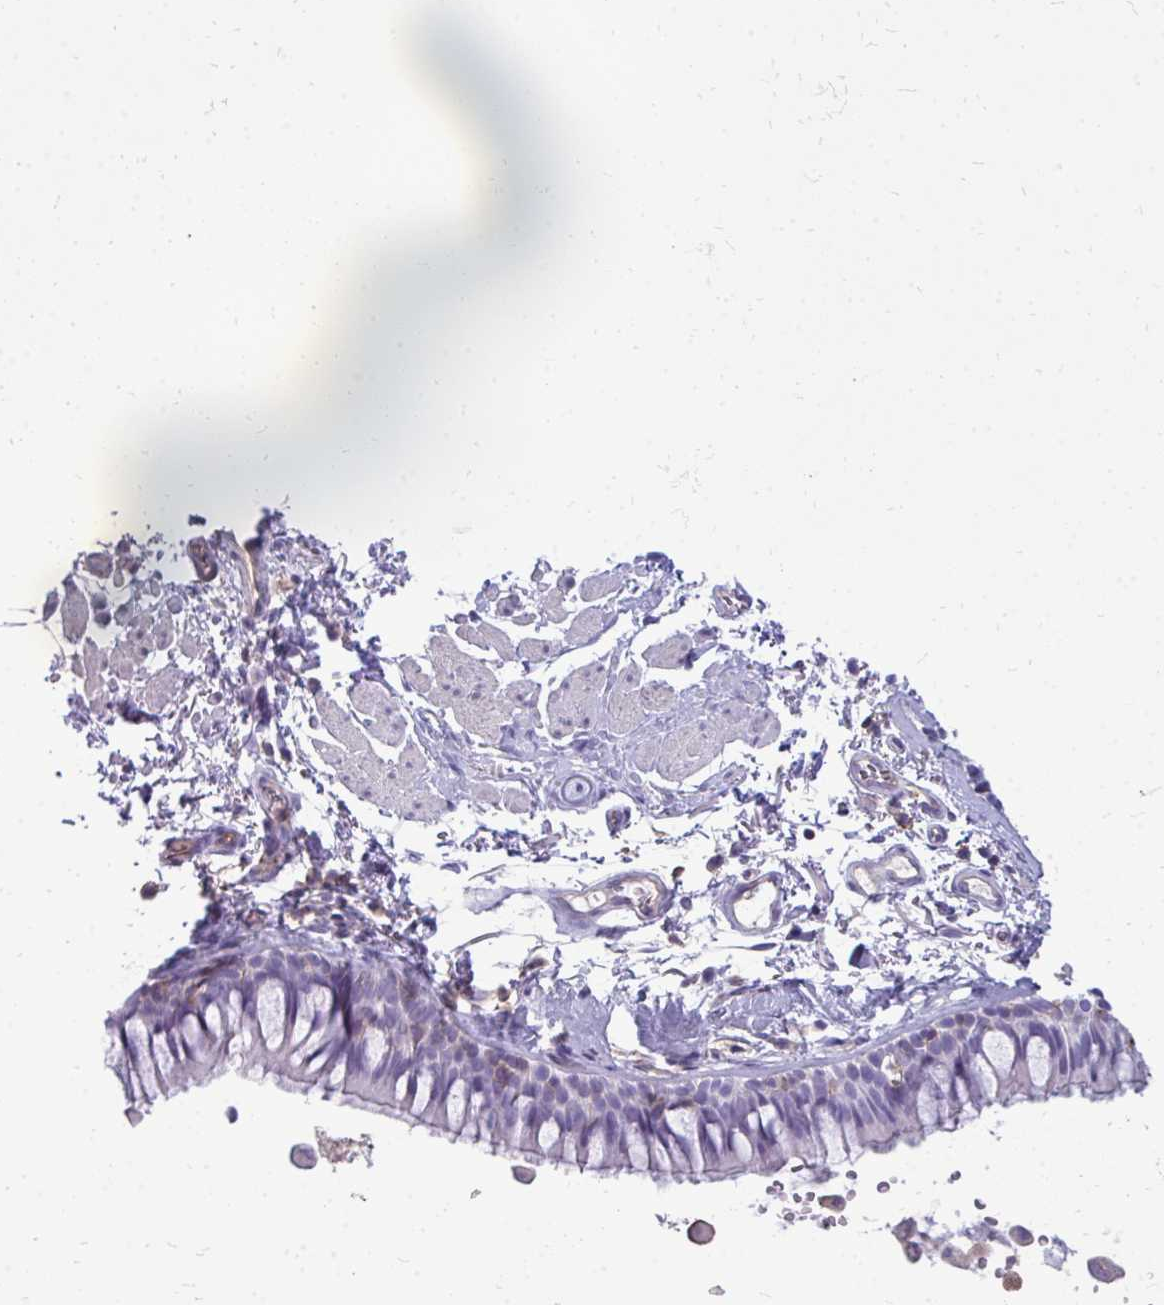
{"staining": {"intensity": "negative", "quantity": "none", "location": "none"}, "tissue": "bronchus", "cell_type": "Respiratory epithelial cells", "image_type": "normal", "snomed": [{"axis": "morphology", "description": "Normal tissue, NOS"}, {"axis": "topography", "description": "Cartilage tissue"}, {"axis": "topography", "description": "Bronchus"}], "caption": "Bronchus was stained to show a protein in brown. There is no significant positivity in respiratory epithelial cells. (IHC, brightfield microscopy, high magnification).", "gene": "FABP3", "patient": {"sex": "female", "age": 79}}